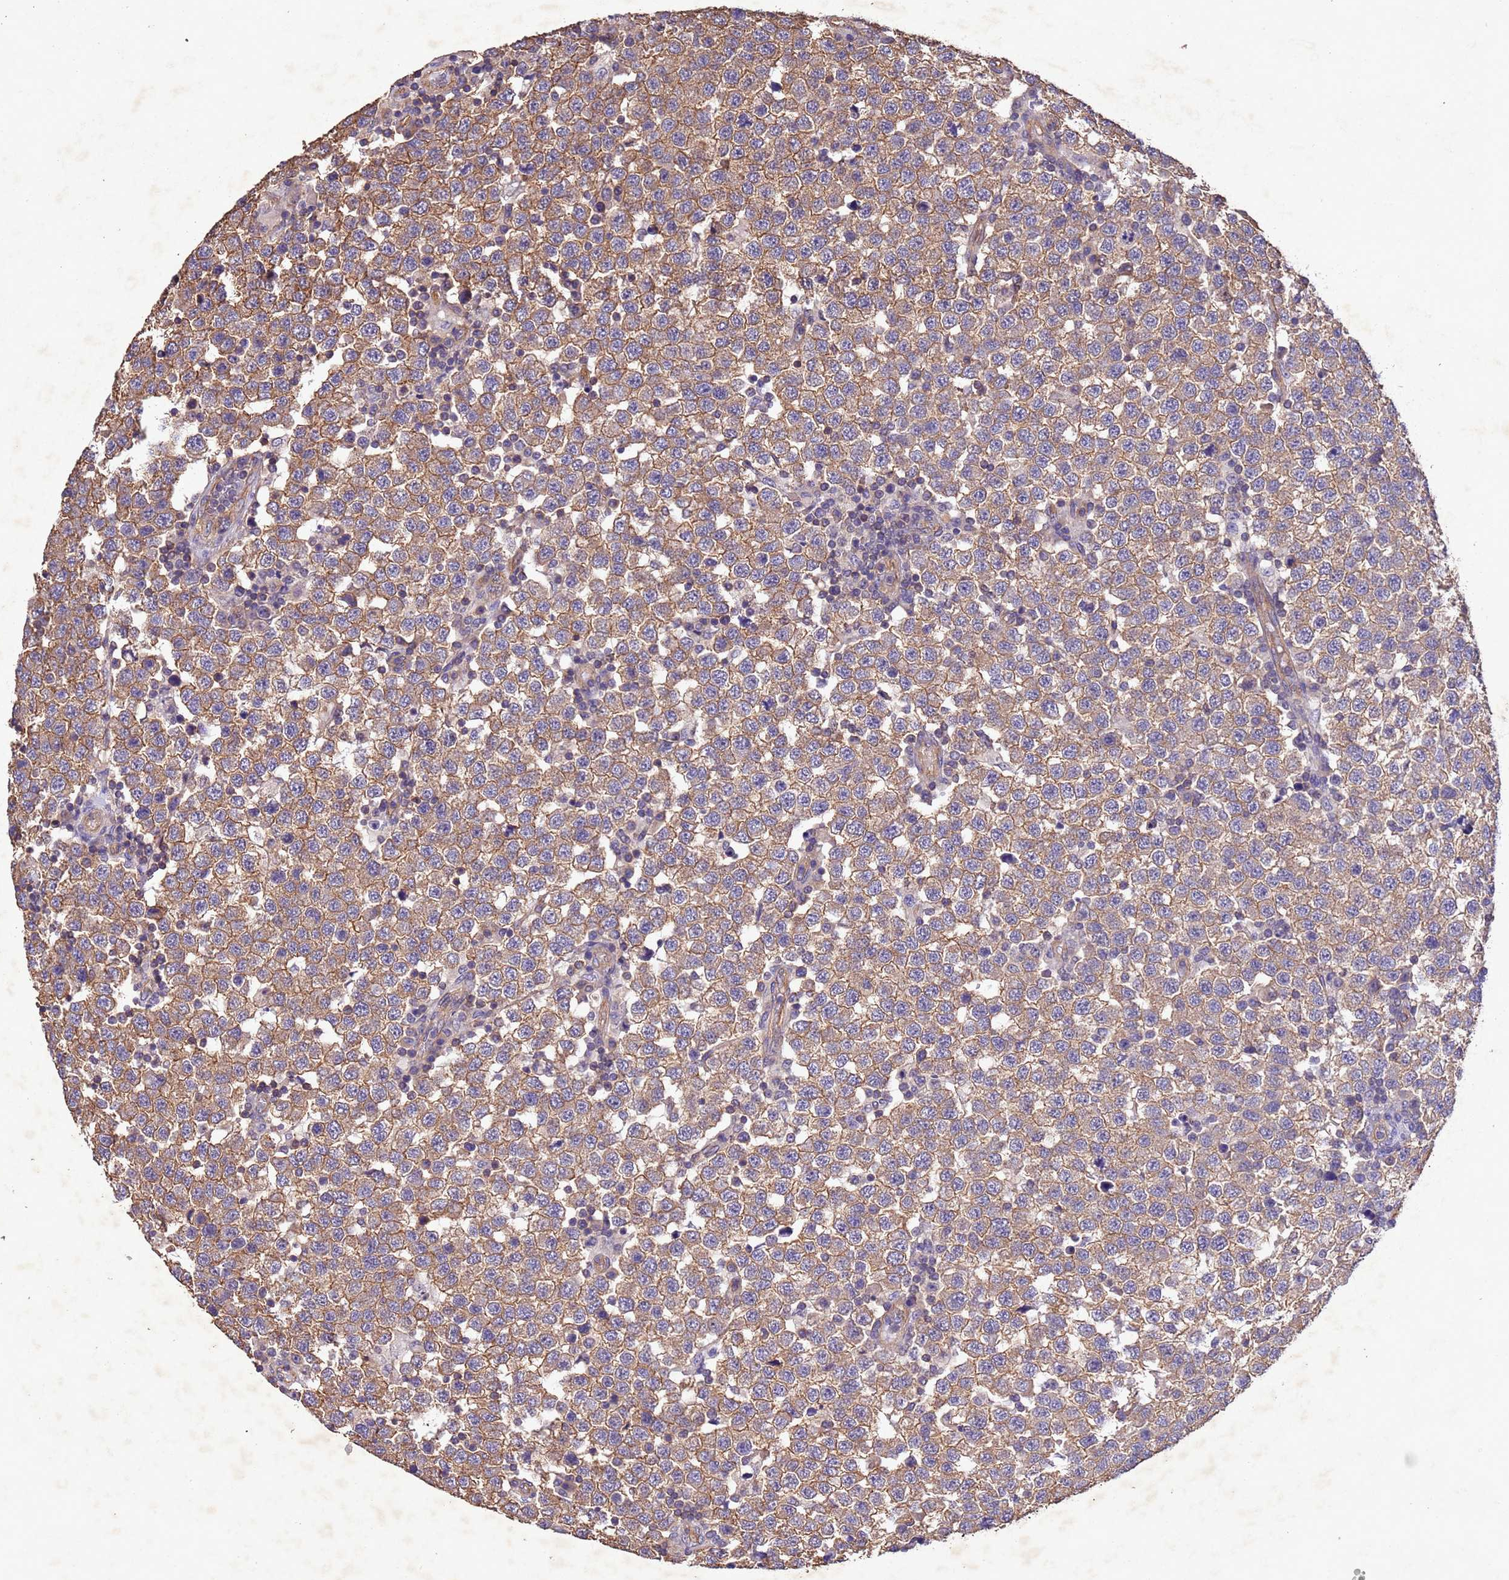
{"staining": {"intensity": "moderate", "quantity": ">75%", "location": "cytoplasmic/membranous"}, "tissue": "testis cancer", "cell_type": "Tumor cells", "image_type": "cancer", "snomed": [{"axis": "morphology", "description": "Seminoma, NOS"}, {"axis": "topography", "description": "Testis"}], "caption": "The micrograph exhibits a brown stain indicating the presence of a protein in the cytoplasmic/membranous of tumor cells in testis seminoma.", "gene": "MTX3", "patient": {"sex": "male", "age": 34}}